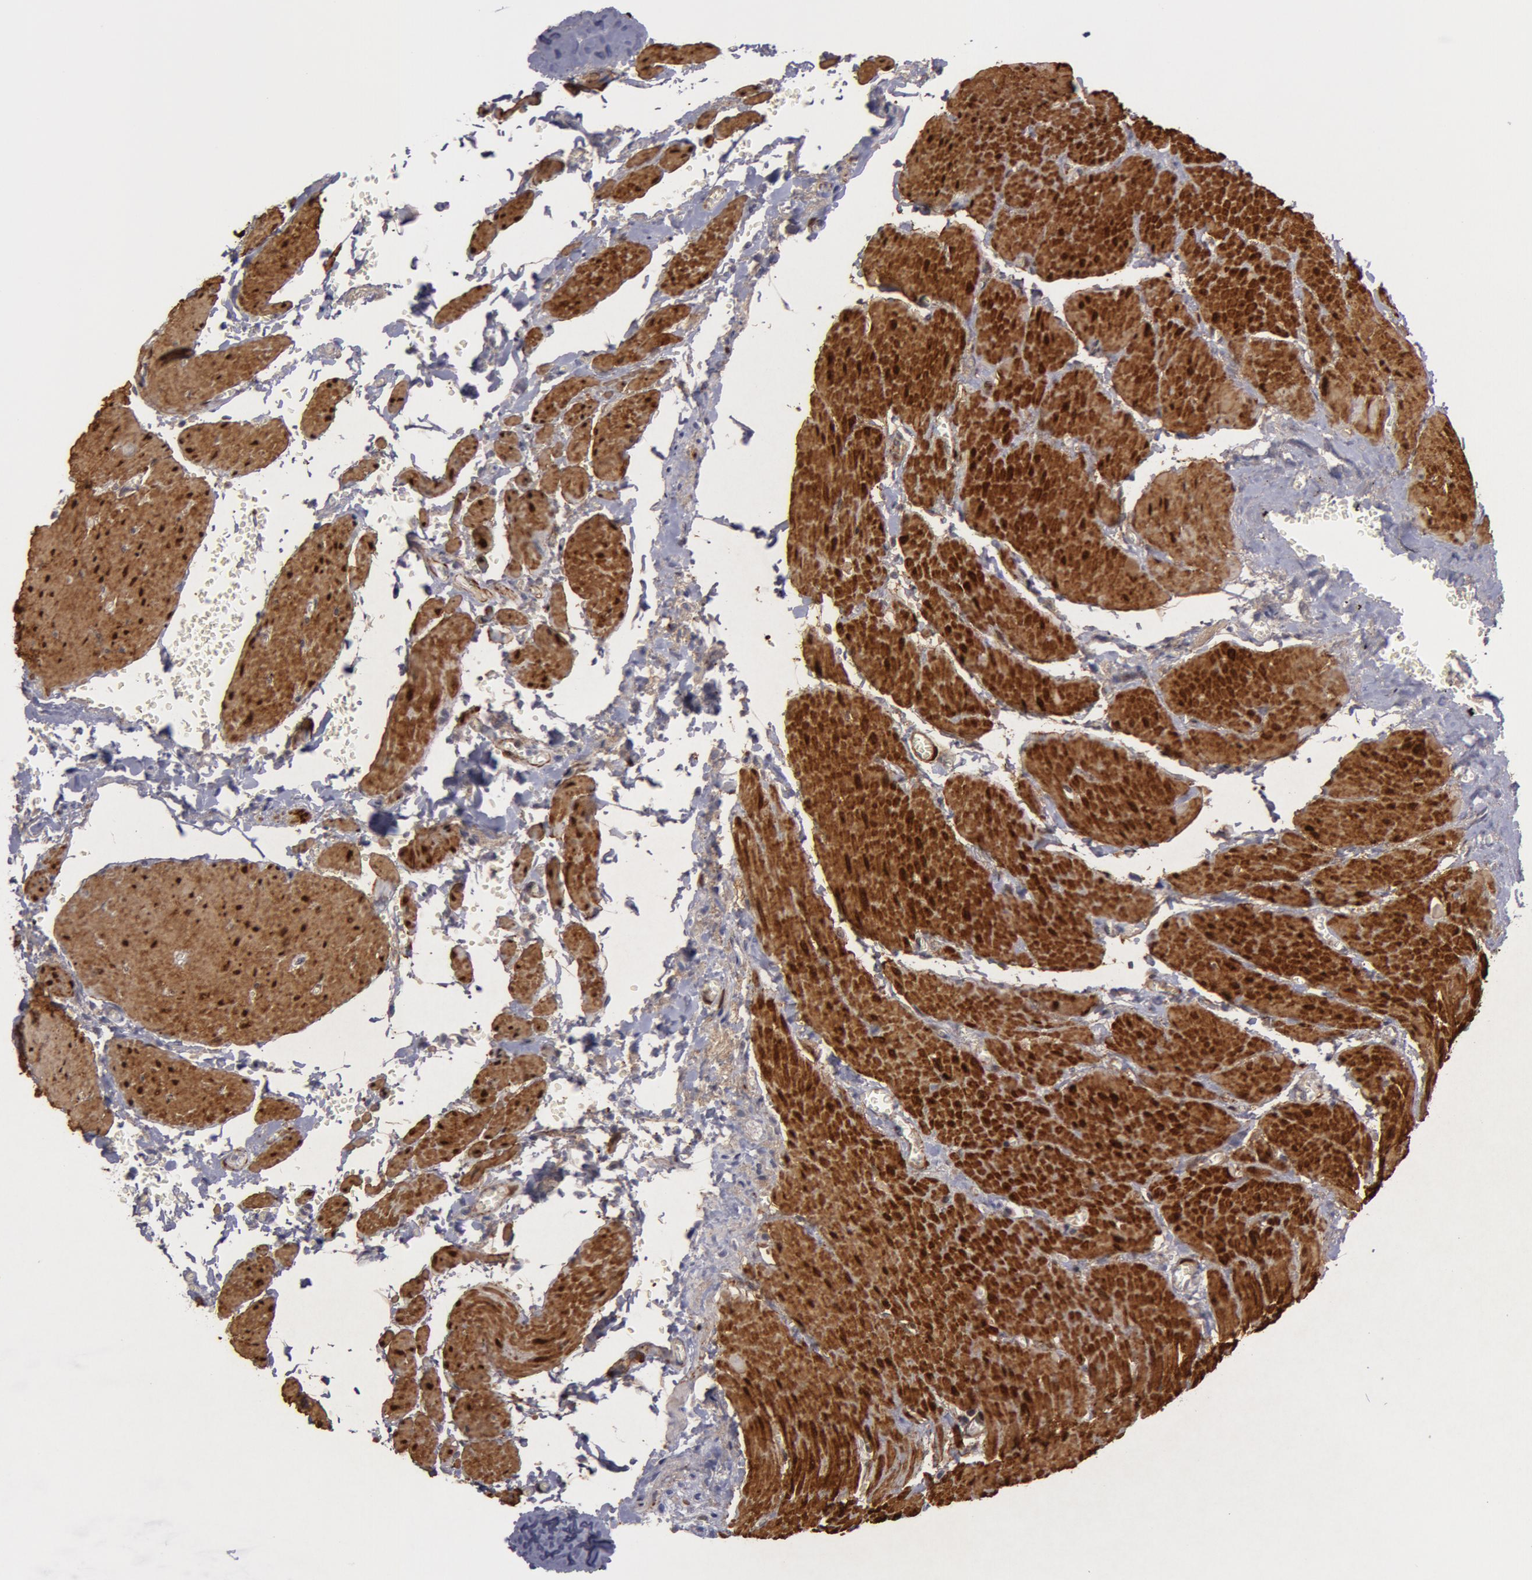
{"staining": {"intensity": "negative", "quantity": "none", "location": "none"}, "tissue": "small intestine", "cell_type": "Glandular cells", "image_type": "normal", "snomed": [{"axis": "morphology", "description": "Normal tissue, NOS"}, {"axis": "topography", "description": "Small intestine"}], "caption": "Protein analysis of normal small intestine displays no significant positivity in glandular cells.", "gene": "TAGLN", "patient": {"sex": "male", "age": 71}}